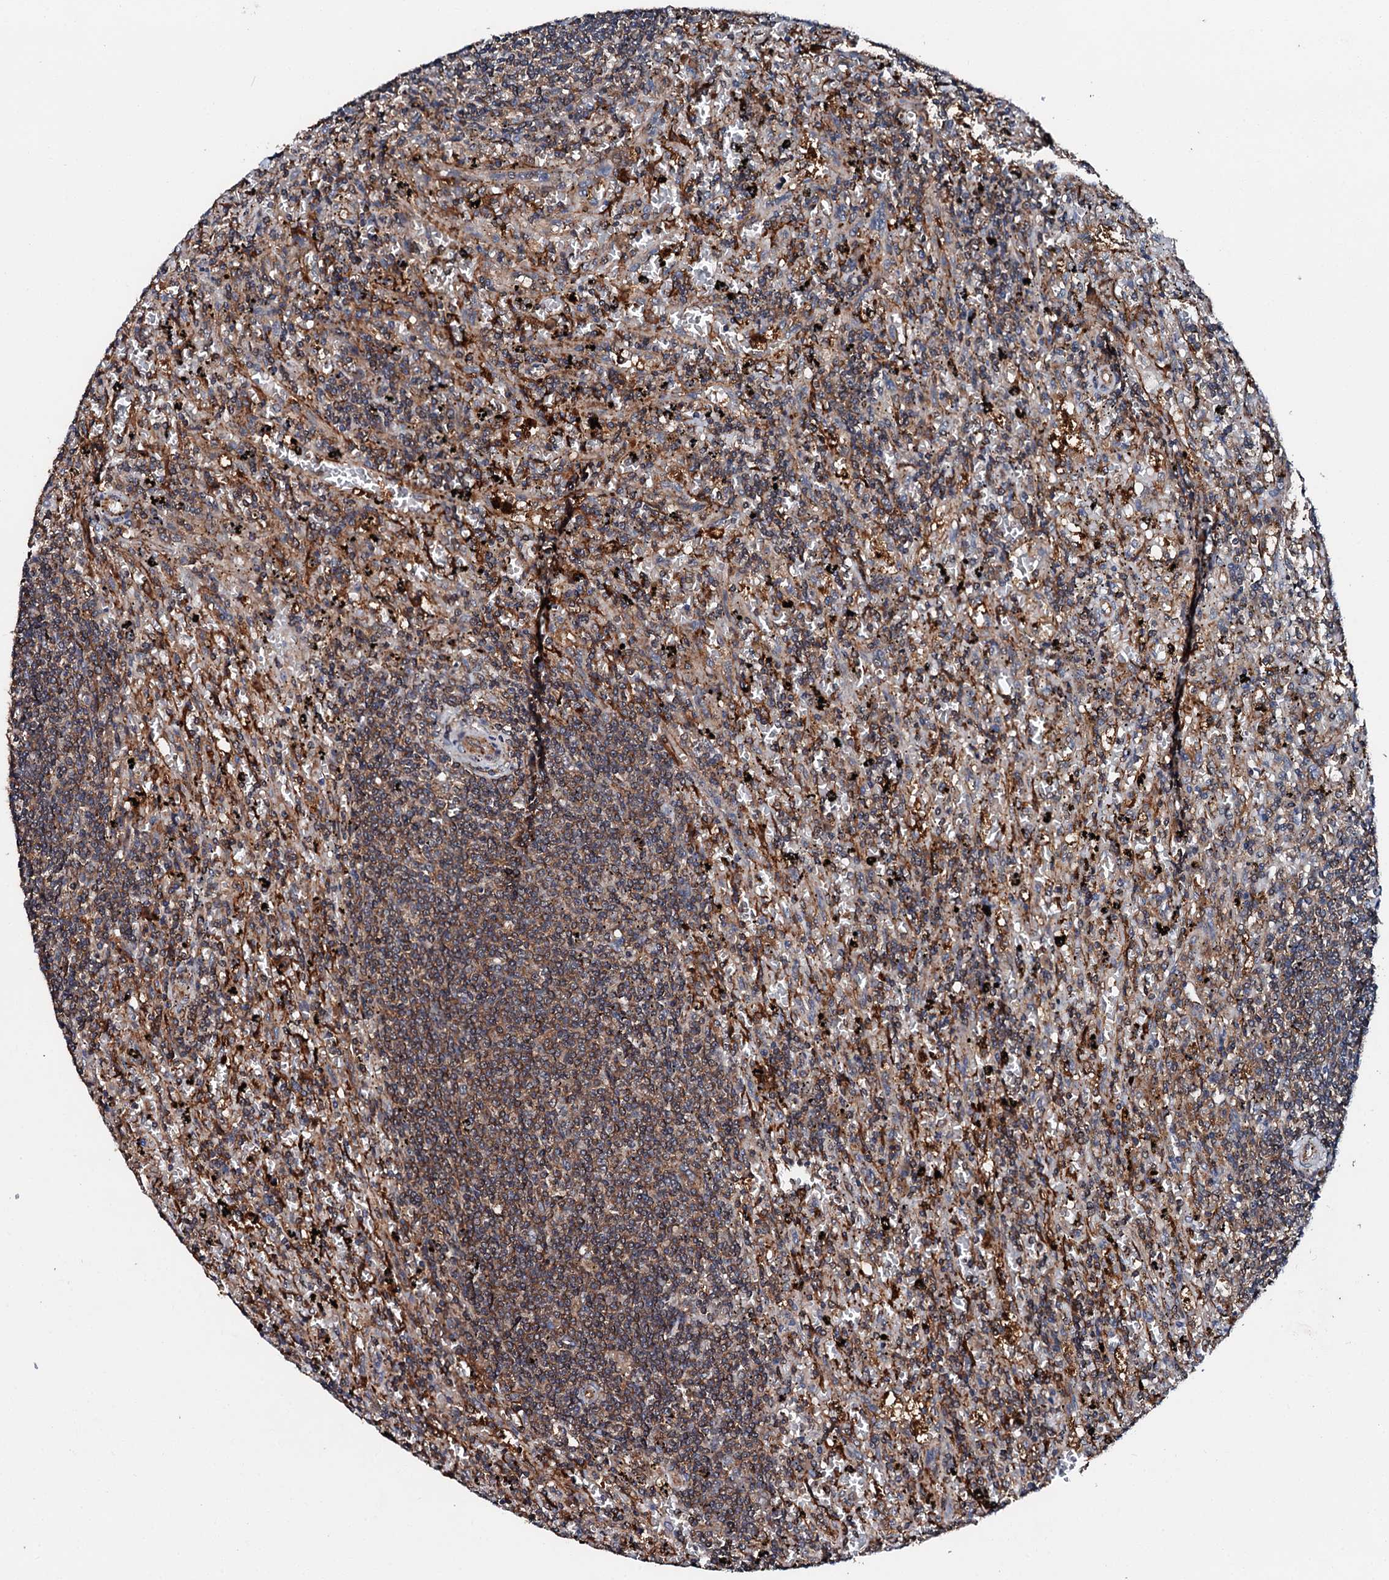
{"staining": {"intensity": "moderate", "quantity": "25%-75%", "location": "cytoplasmic/membranous"}, "tissue": "lymphoma", "cell_type": "Tumor cells", "image_type": "cancer", "snomed": [{"axis": "morphology", "description": "Malignant lymphoma, non-Hodgkin's type, Low grade"}, {"axis": "topography", "description": "Spleen"}], "caption": "Immunohistochemistry micrograph of neoplastic tissue: human lymphoma stained using IHC displays medium levels of moderate protein expression localized specifically in the cytoplasmic/membranous of tumor cells, appearing as a cytoplasmic/membranous brown color.", "gene": "FGD4", "patient": {"sex": "male", "age": 76}}